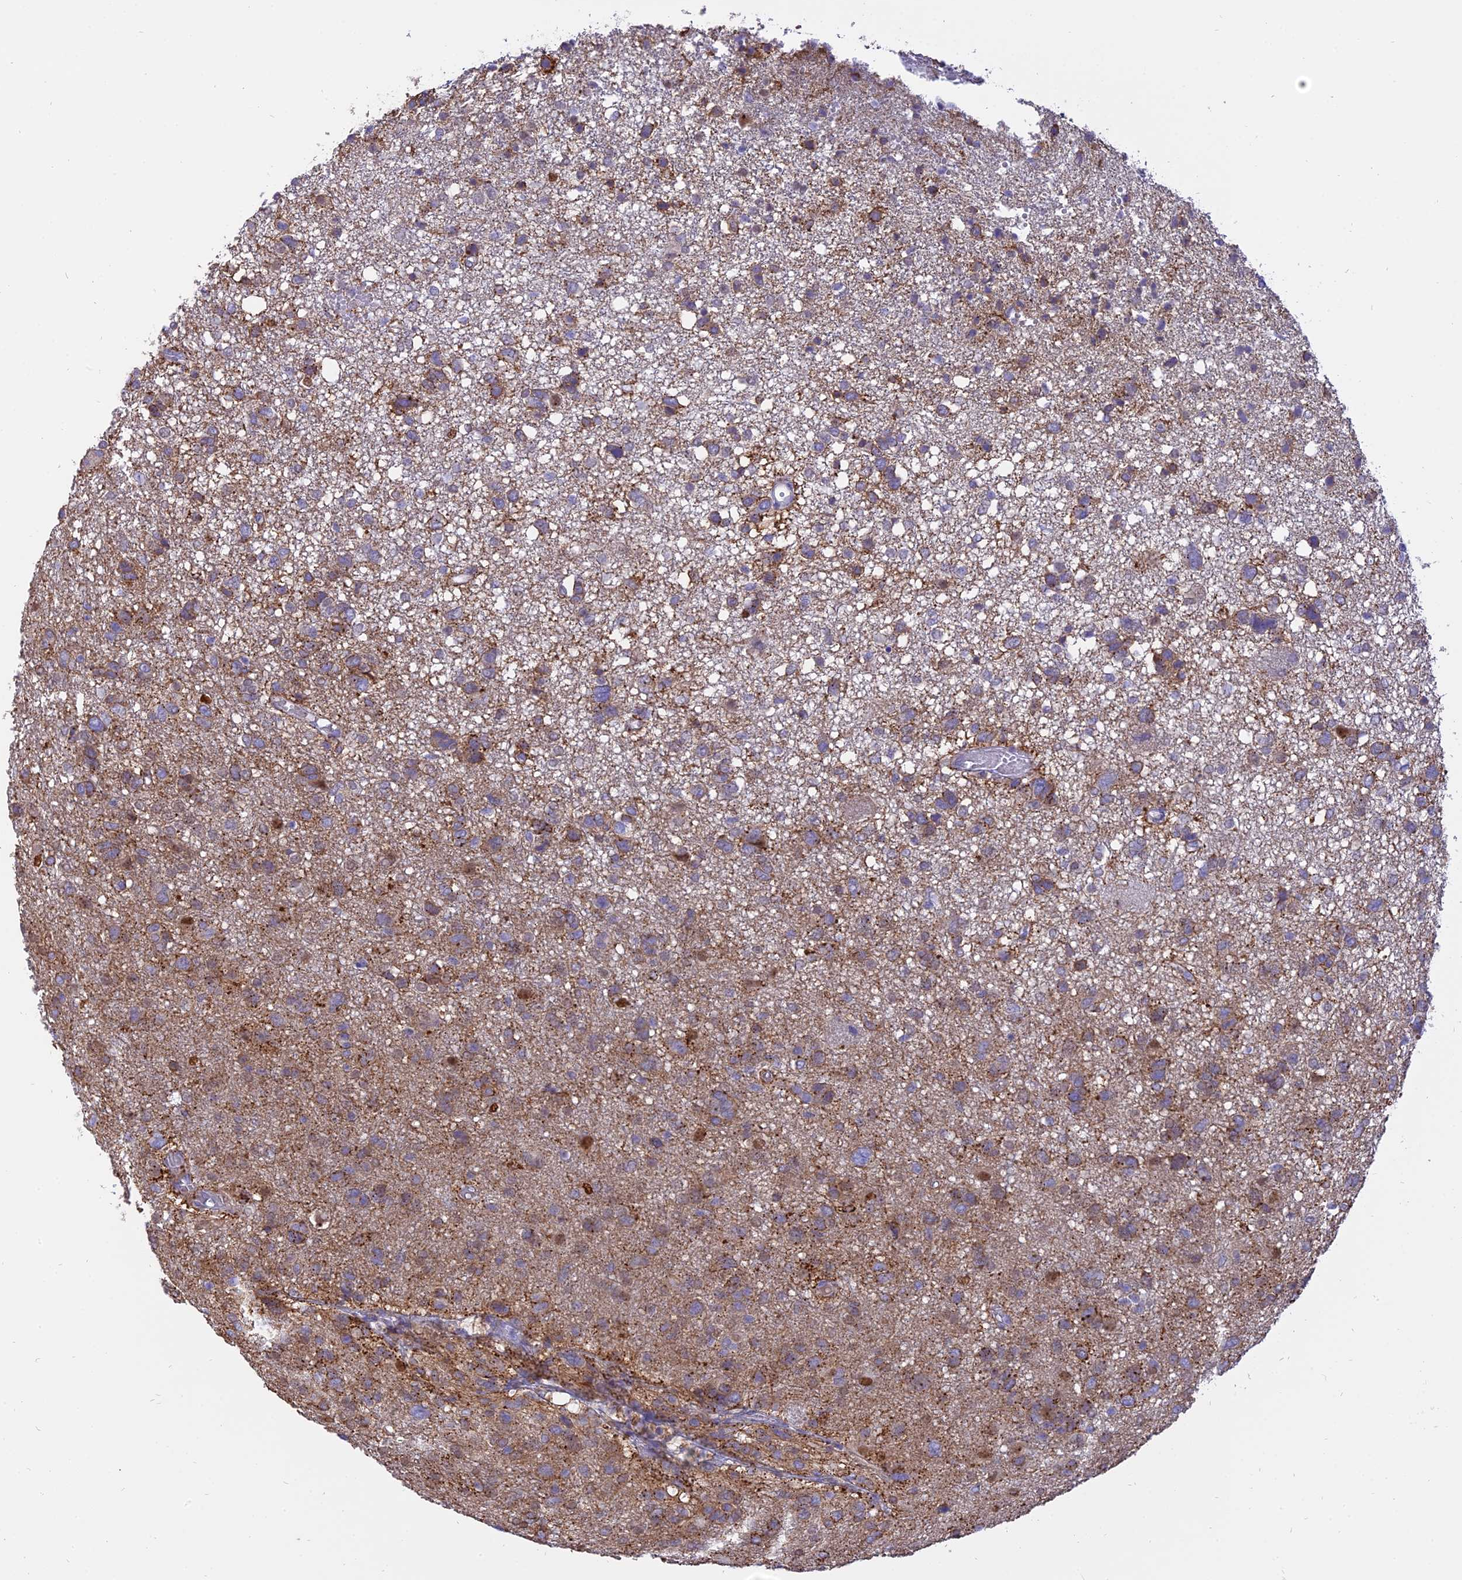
{"staining": {"intensity": "moderate", "quantity": "25%-75%", "location": "cytoplasmic/membranous"}, "tissue": "glioma", "cell_type": "Tumor cells", "image_type": "cancer", "snomed": [{"axis": "morphology", "description": "Glioma, malignant, High grade"}, {"axis": "topography", "description": "Brain"}], "caption": "DAB (3,3'-diaminobenzidine) immunohistochemical staining of human glioma reveals moderate cytoplasmic/membranous protein expression in approximately 25%-75% of tumor cells.", "gene": "CENPV", "patient": {"sex": "female", "age": 59}}